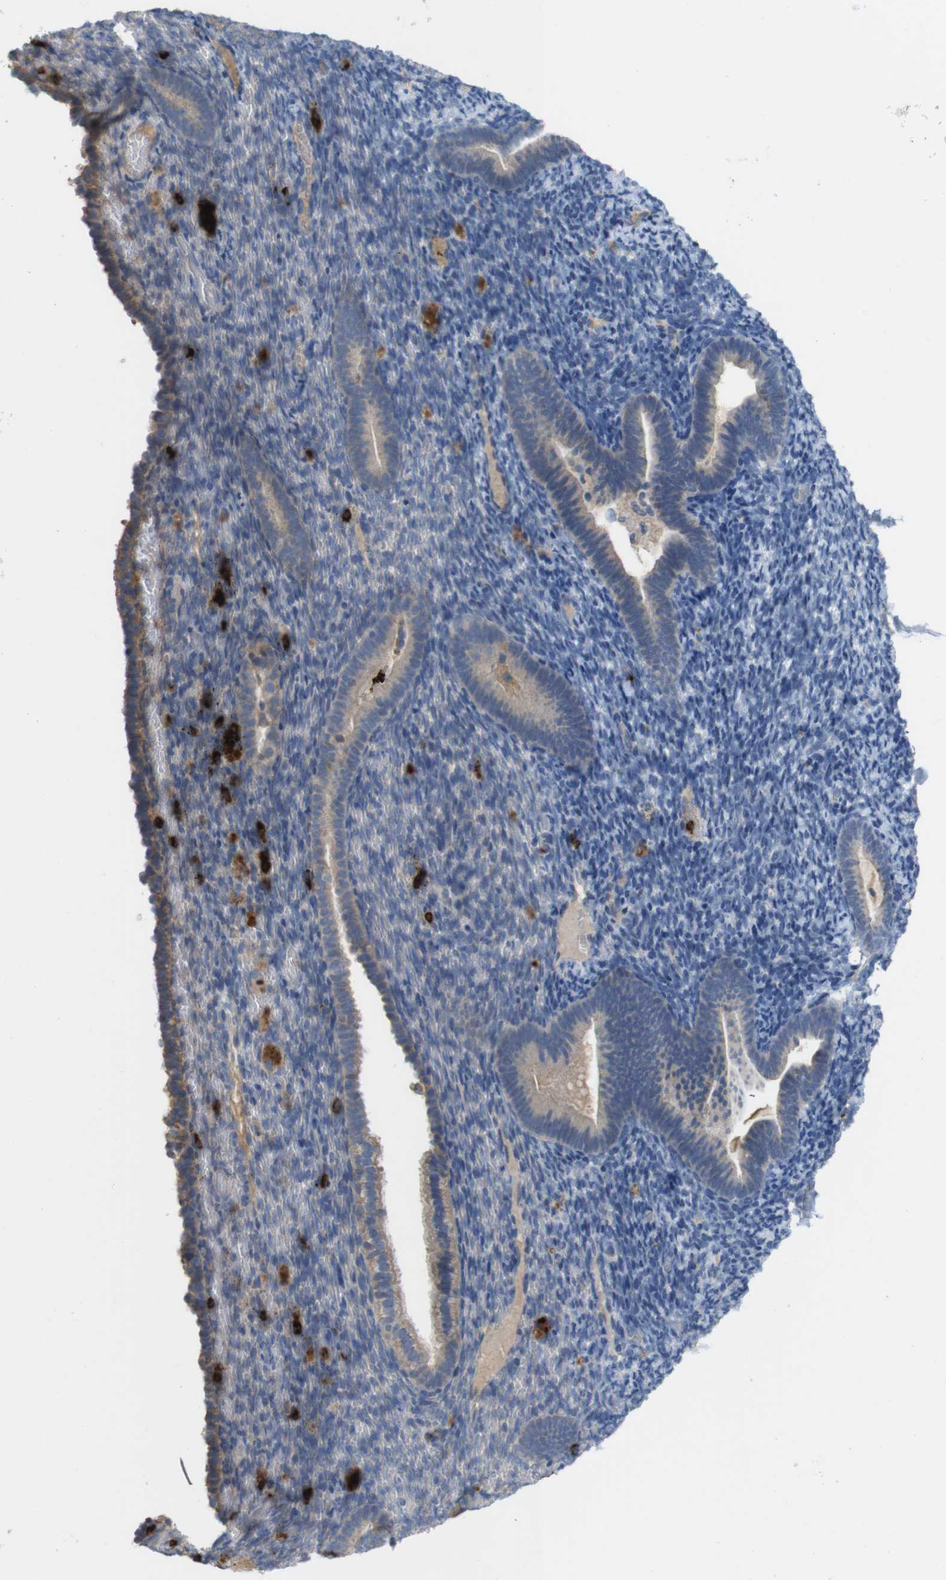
{"staining": {"intensity": "negative", "quantity": "none", "location": "none"}, "tissue": "endometrium", "cell_type": "Cells in endometrial stroma", "image_type": "normal", "snomed": [{"axis": "morphology", "description": "Normal tissue, NOS"}, {"axis": "topography", "description": "Endometrium"}], "caption": "DAB (3,3'-diaminobenzidine) immunohistochemical staining of normal human endometrium reveals no significant expression in cells in endometrial stroma.", "gene": "TSPAN14", "patient": {"sex": "female", "age": 51}}